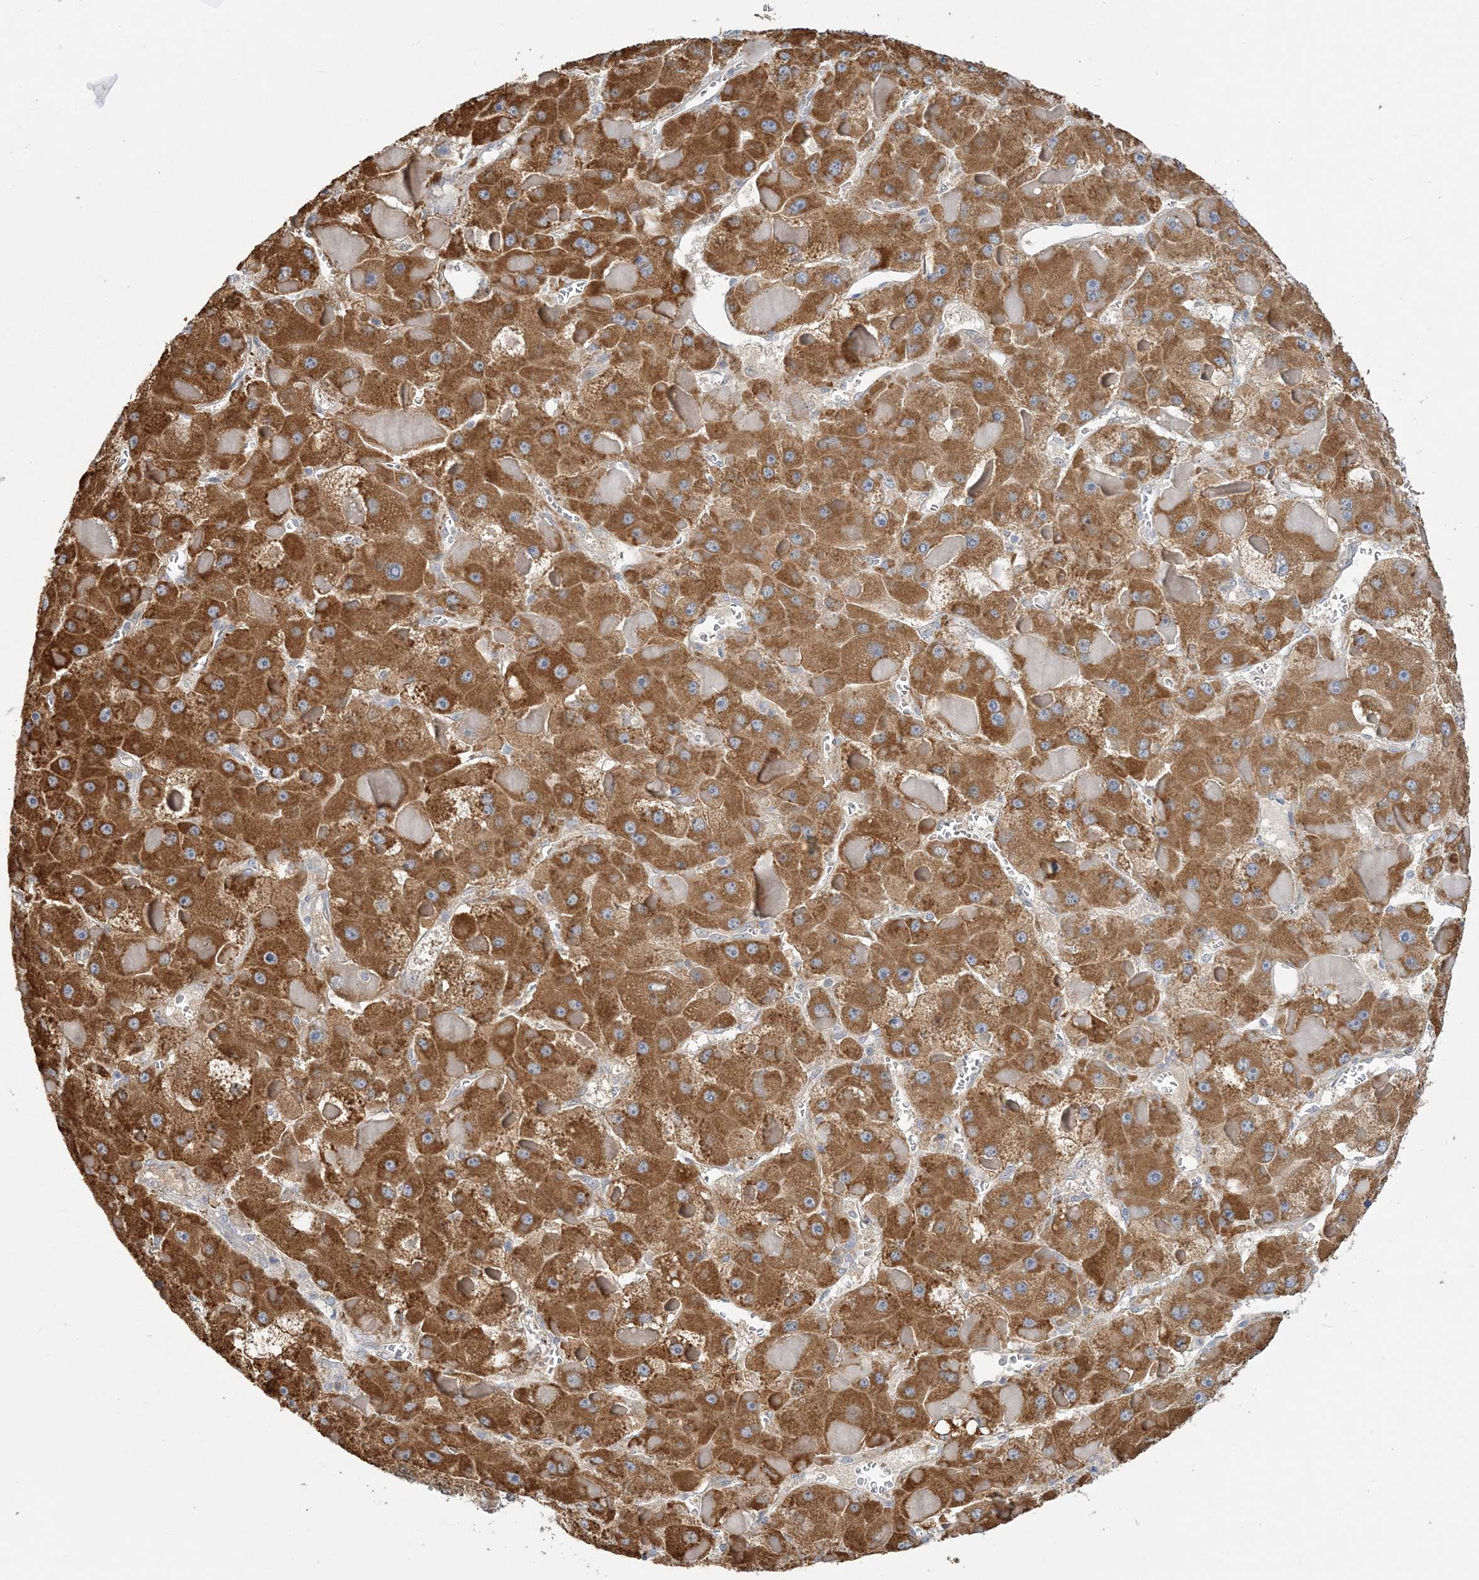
{"staining": {"intensity": "strong", "quantity": ">75%", "location": "cytoplasmic/membranous"}, "tissue": "liver cancer", "cell_type": "Tumor cells", "image_type": "cancer", "snomed": [{"axis": "morphology", "description": "Carcinoma, Hepatocellular, NOS"}, {"axis": "topography", "description": "Liver"}], "caption": "IHC (DAB (3,3'-diaminobenzidine)) staining of human liver hepatocellular carcinoma displays strong cytoplasmic/membranous protein positivity in about >75% of tumor cells.", "gene": "INPP1", "patient": {"sex": "female", "age": 73}}